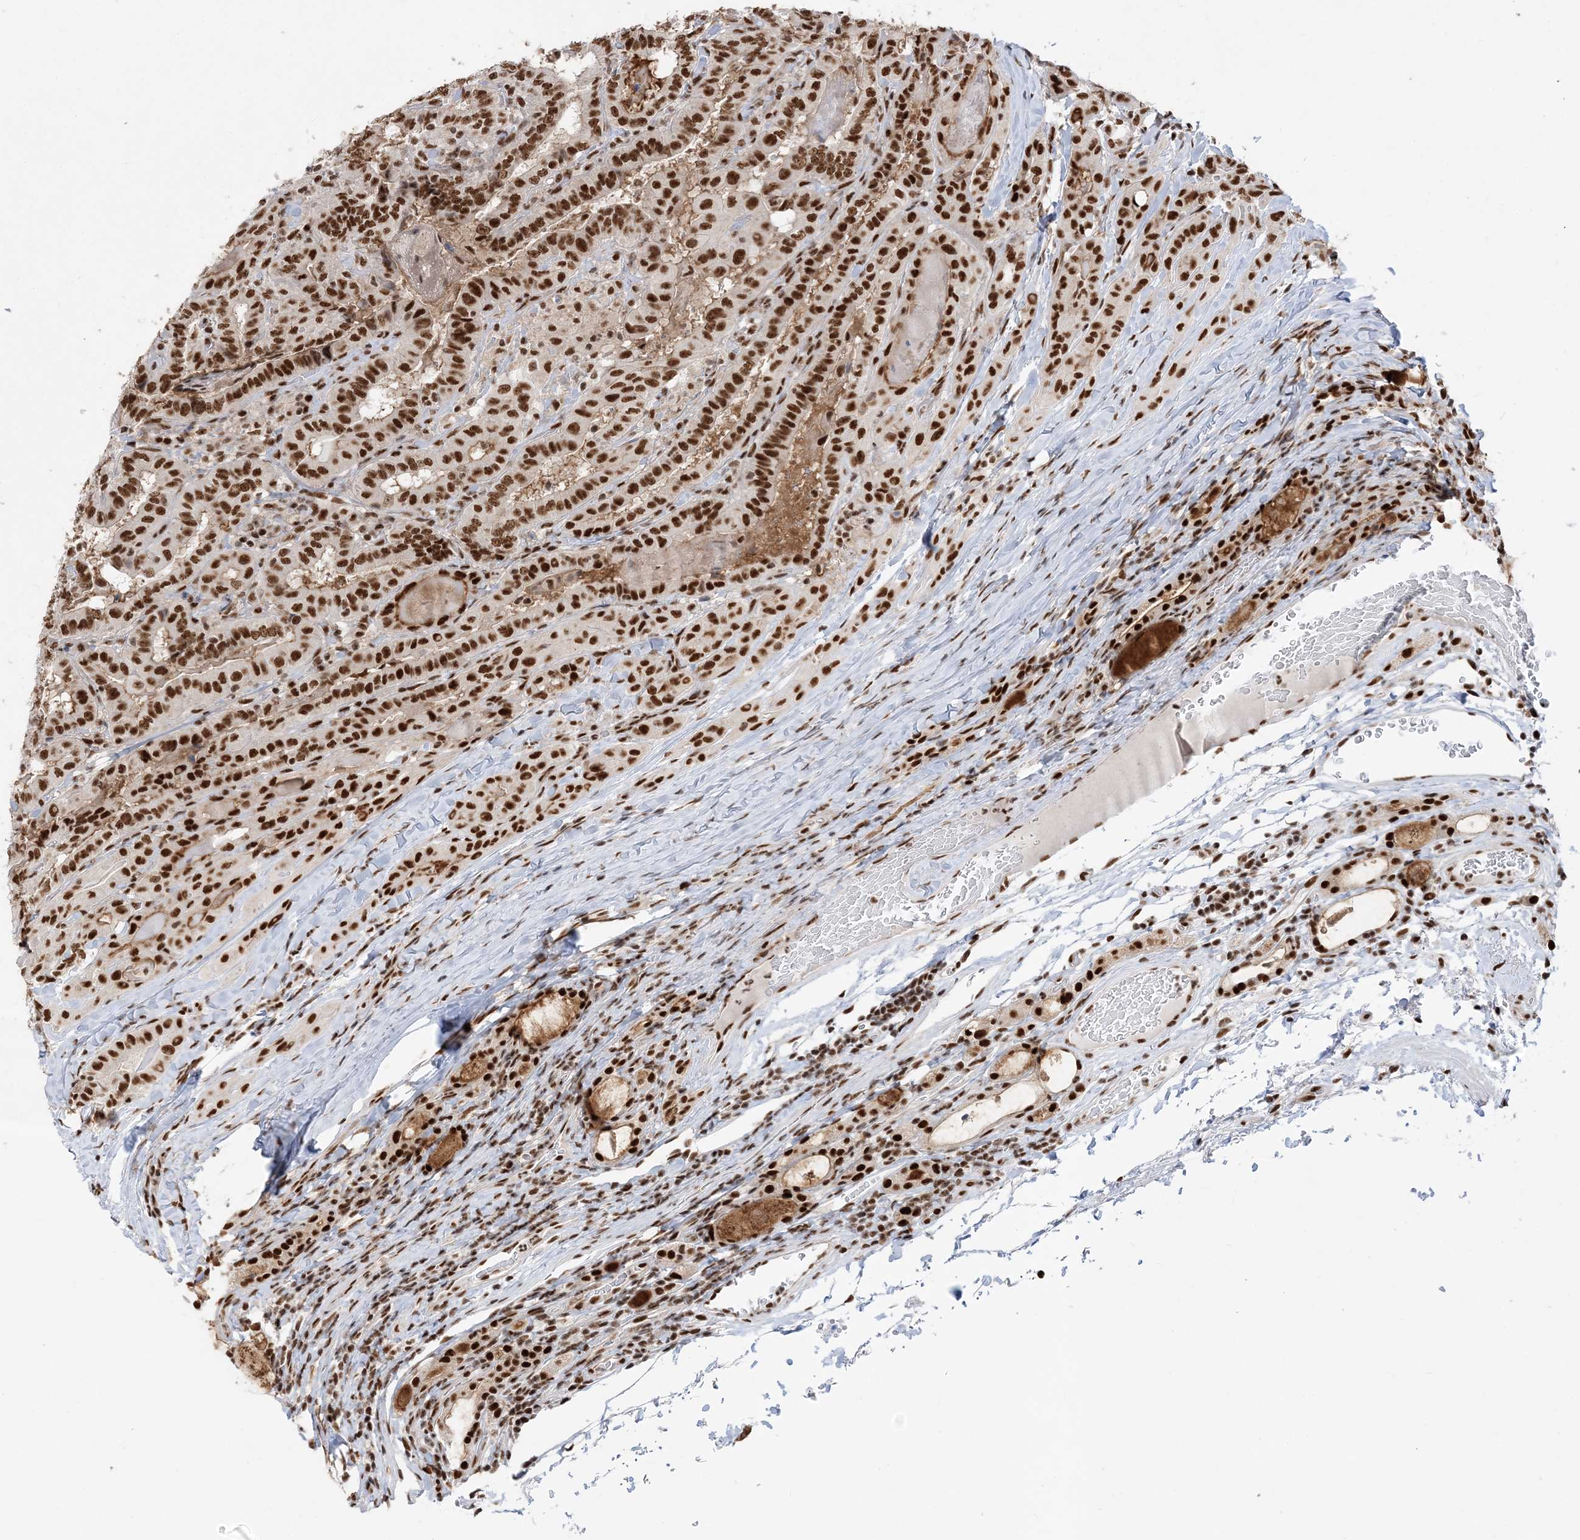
{"staining": {"intensity": "strong", "quantity": ">75%", "location": "nuclear"}, "tissue": "thyroid cancer", "cell_type": "Tumor cells", "image_type": "cancer", "snomed": [{"axis": "morphology", "description": "Papillary adenocarcinoma, NOS"}, {"axis": "topography", "description": "Thyroid gland"}], "caption": "Brown immunohistochemical staining in human thyroid cancer (papillary adenocarcinoma) reveals strong nuclear positivity in about >75% of tumor cells.", "gene": "SEPHS1", "patient": {"sex": "female", "age": 72}}